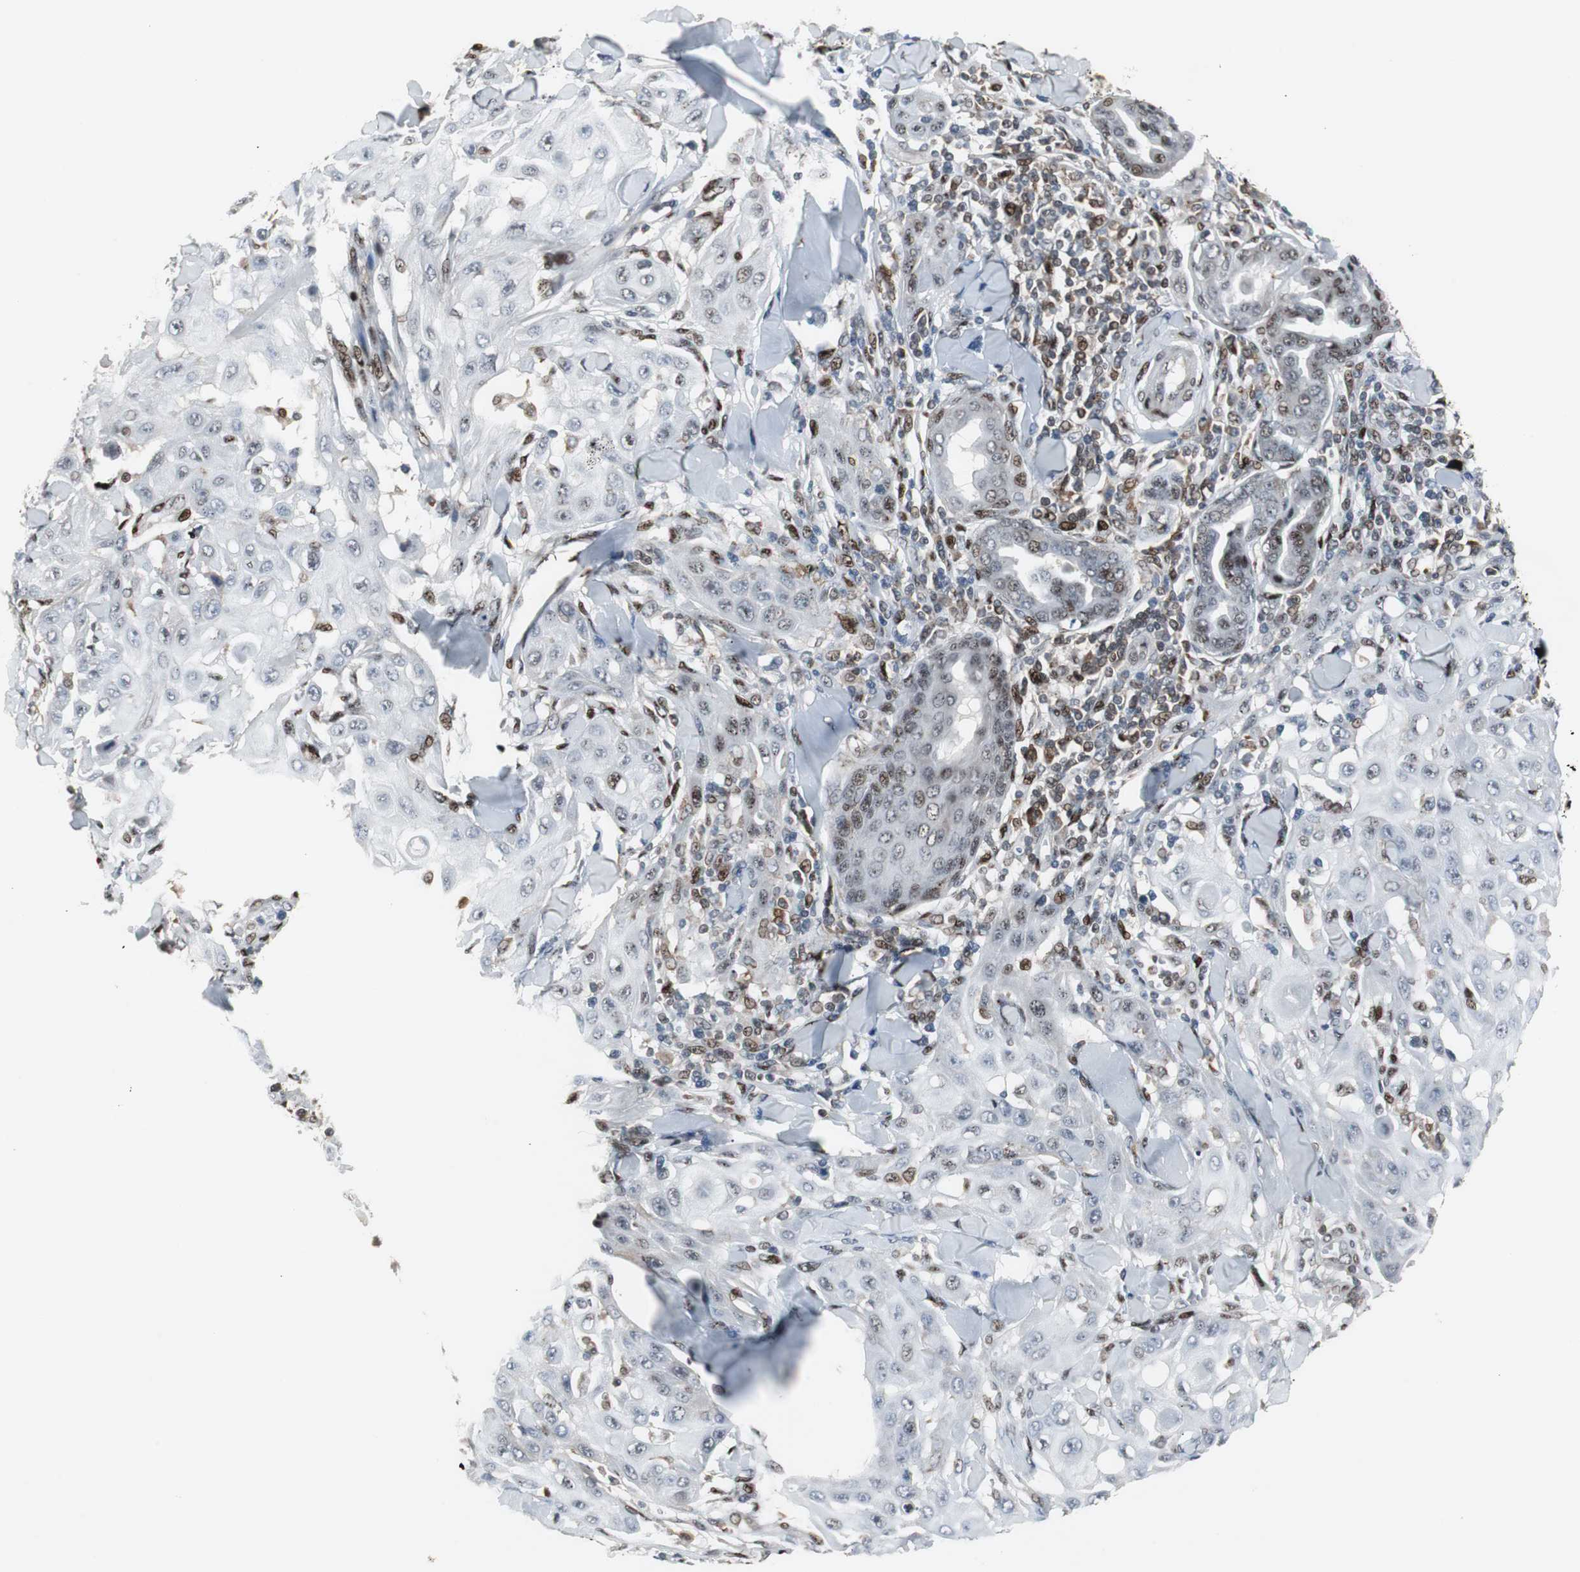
{"staining": {"intensity": "moderate", "quantity": "<25%", "location": "nuclear"}, "tissue": "skin cancer", "cell_type": "Tumor cells", "image_type": "cancer", "snomed": [{"axis": "morphology", "description": "Squamous cell carcinoma, NOS"}, {"axis": "topography", "description": "Skin"}], "caption": "IHC staining of skin cancer, which demonstrates low levels of moderate nuclear positivity in about <25% of tumor cells indicating moderate nuclear protein staining. The staining was performed using DAB (brown) for protein detection and nuclei were counterstained in hematoxylin (blue).", "gene": "GRK2", "patient": {"sex": "male", "age": 24}}